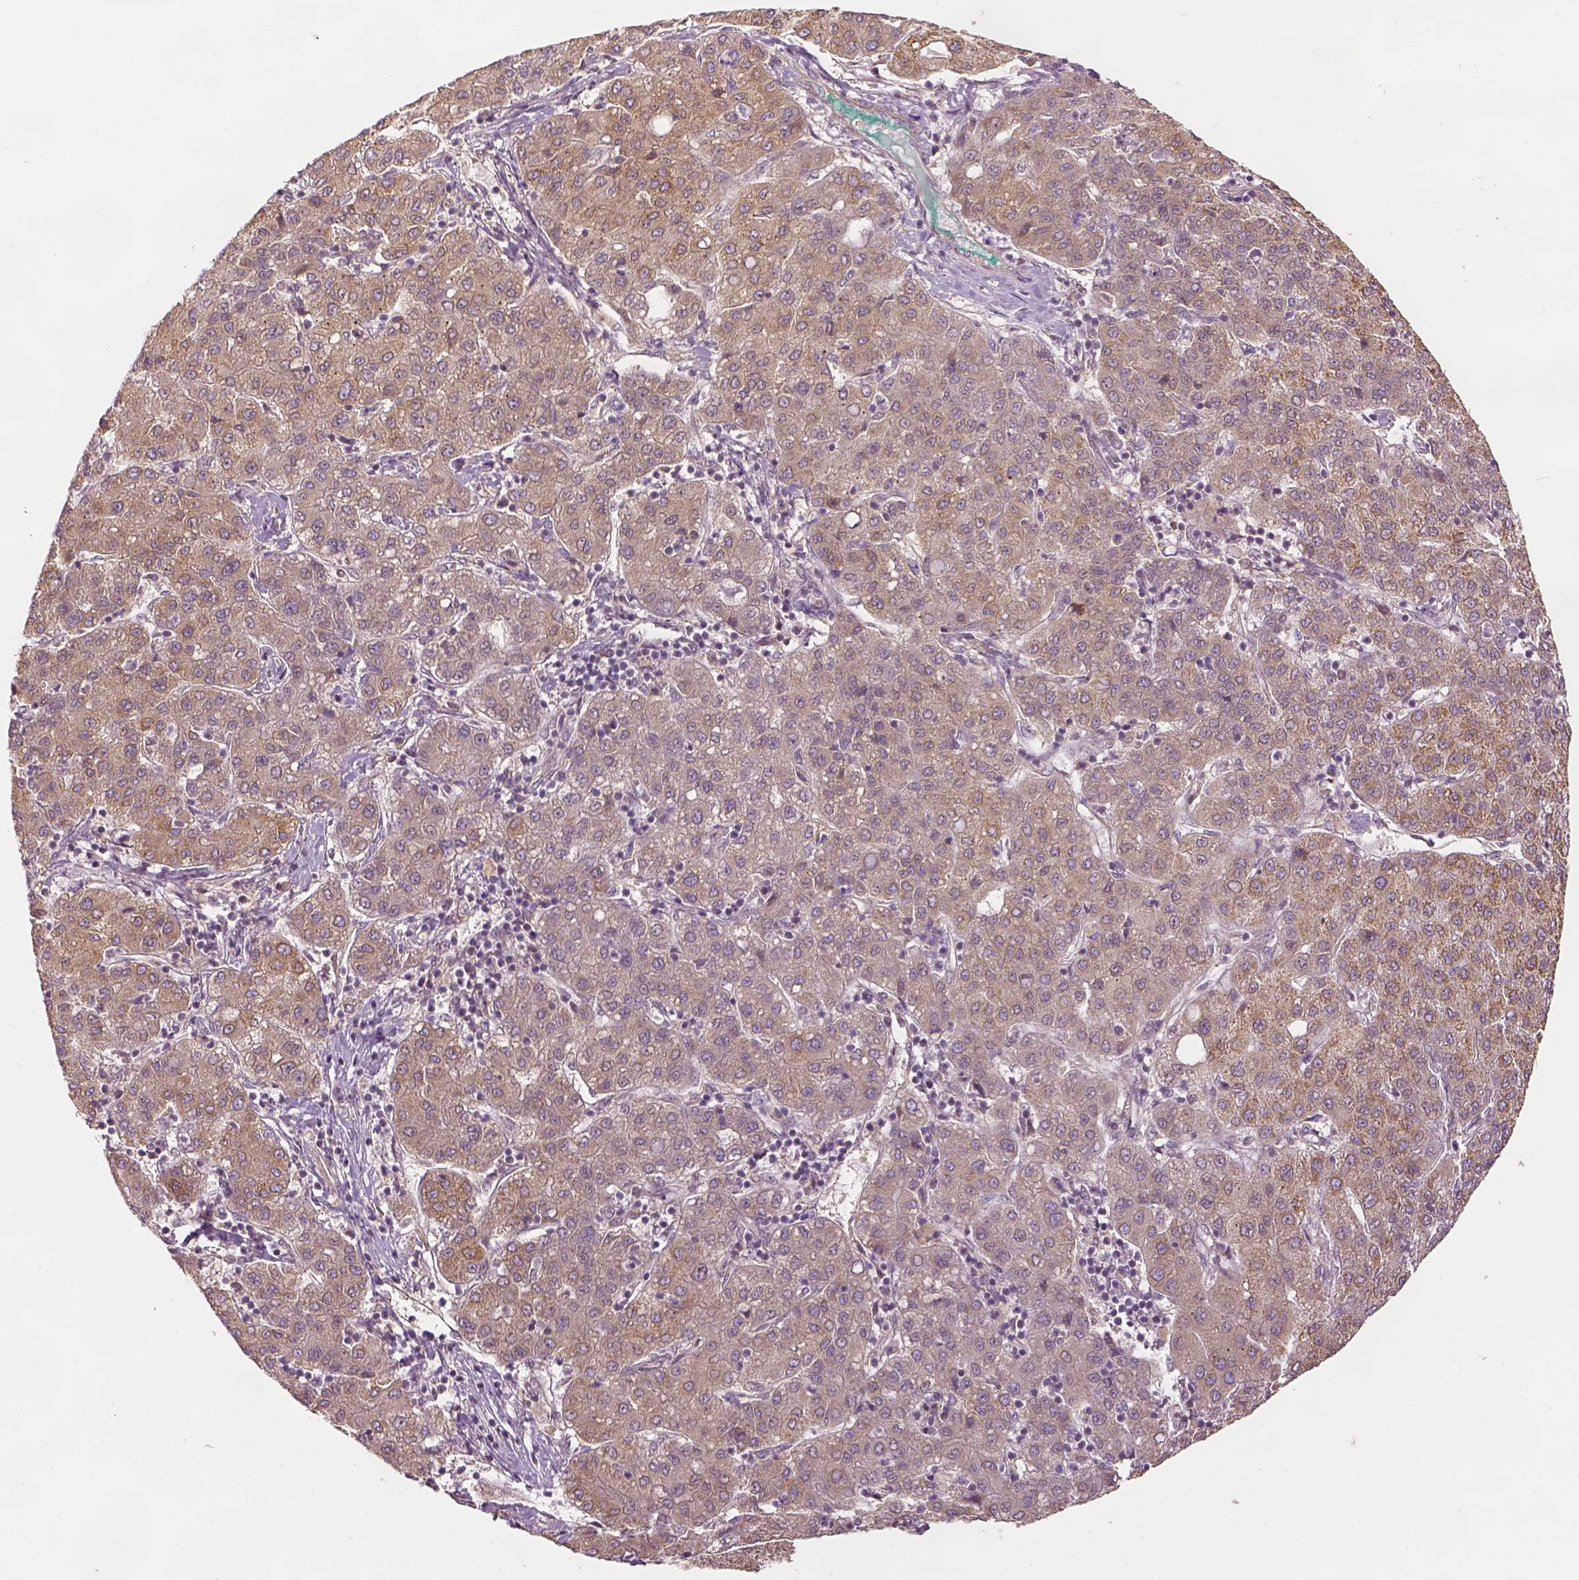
{"staining": {"intensity": "weak", "quantity": ">75%", "location": "cytoplasmic/membranous"}, "tissue": "liver cancer", "cell_type": "Tumor cells", "image_type": "cancer", "snomed": [{"axis": "morphology", "description": "Carcinoma, Hepatocellular, NOS"}, {"axis": "topography", "description": "Liver"}], "caption": "High-magnification brightfield microscopy of liver hepatocellular carcinoma stained with DAB (brown) and counterstained with hematoxylin (blue). tumor cells exhibit weak cytoplasmic/membranous expression is seen in approximately>75% of cells.", "gene": "PAIP1", "patient": {"sex": "male", "age": 65}}